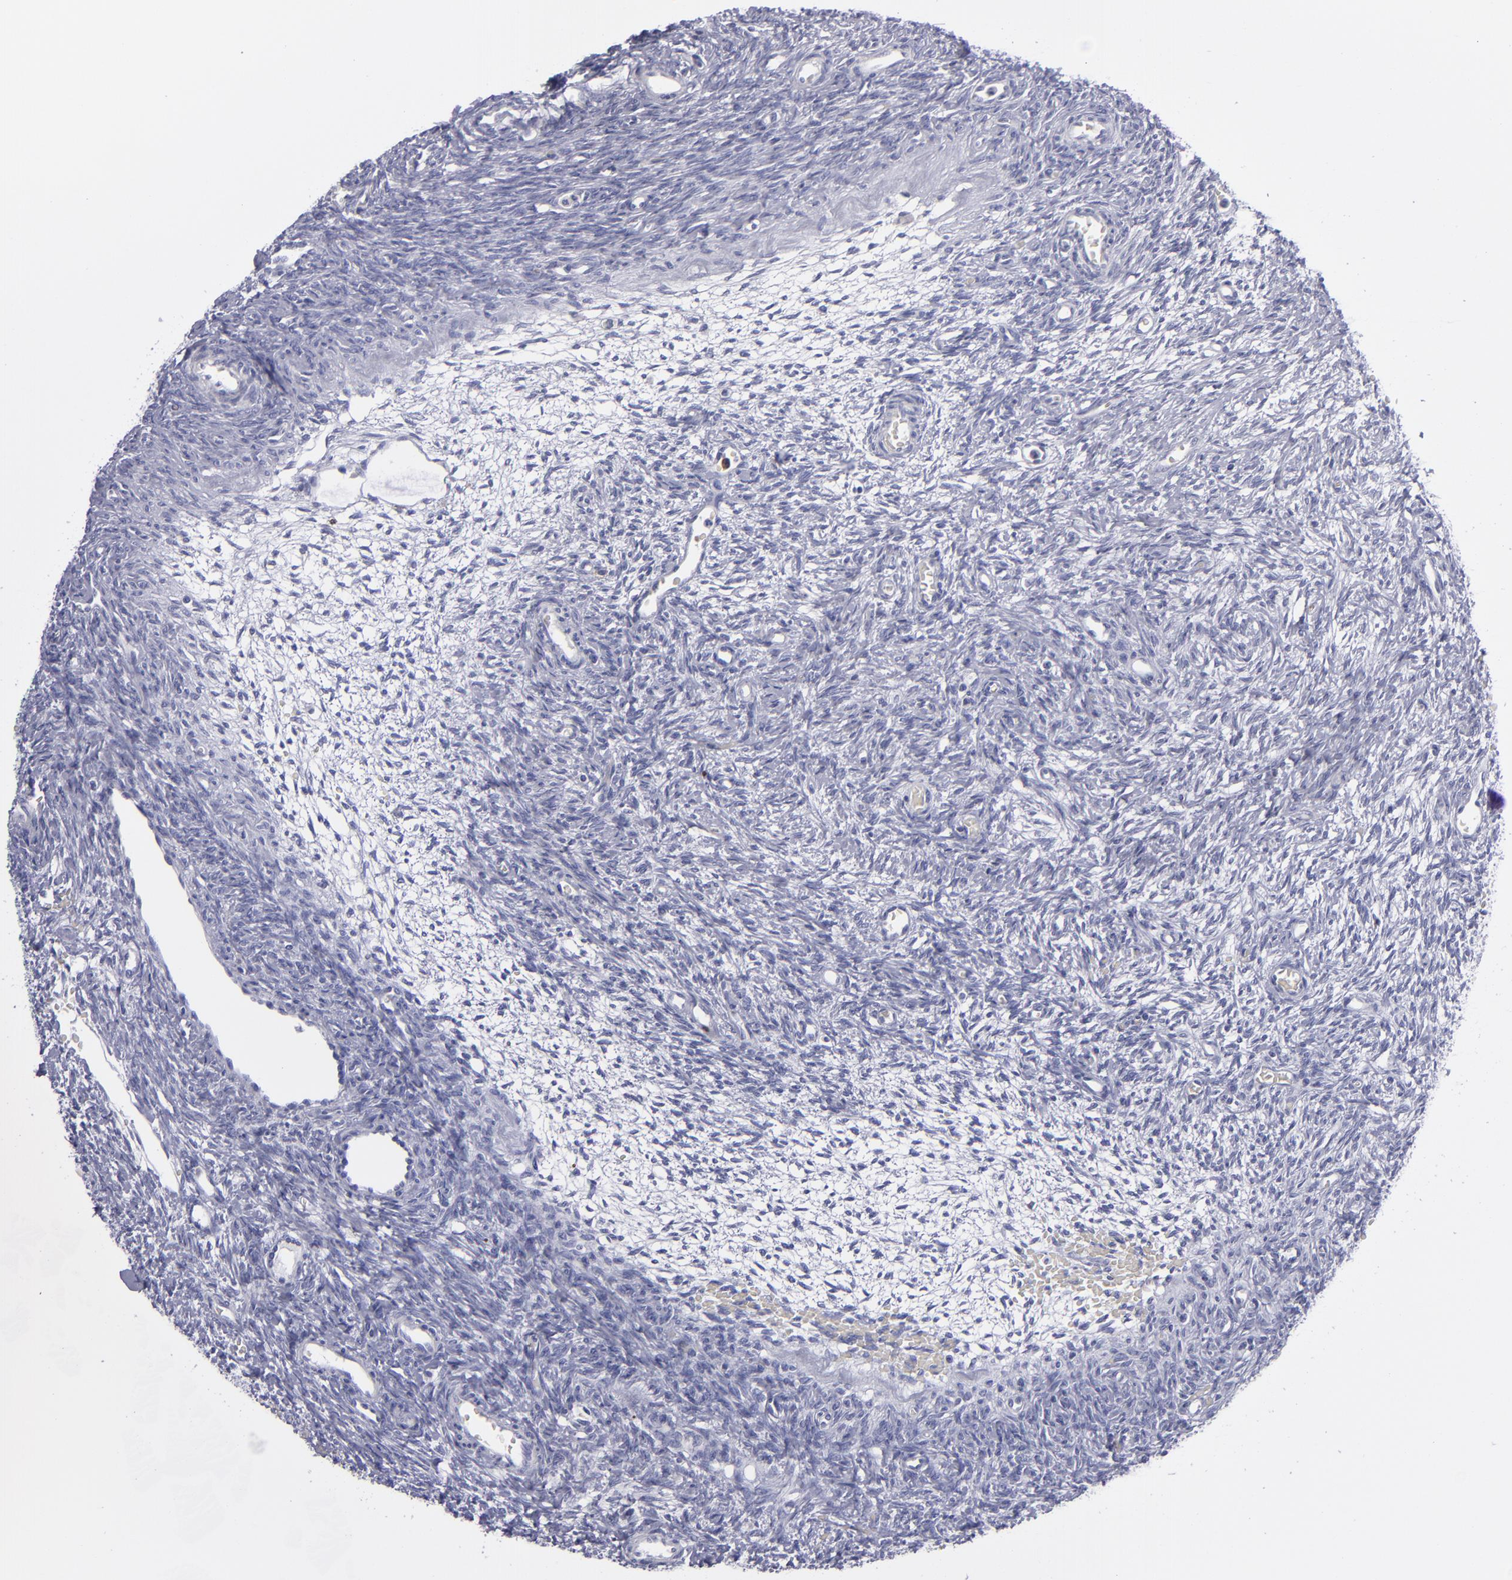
{"staining": {"intensity": "negative", "quantity": "none", "location": "none"}, "tissue": "ovary", "cell_type": "Follicle cells", "image_type": "normal", "snomed": [{"axis": "morphology", "description": "Normal tissue, NOS"}, {"axis": "topography", "description": "Ovary"}], "caption": "This image is of benign ovary stained with IHC to label a protein in brown with the nuclei are counter-stained blue. There is no staining in follicle cells.", "gene": "ANPEP", "patient": {"sex": "female", "age": 39}}